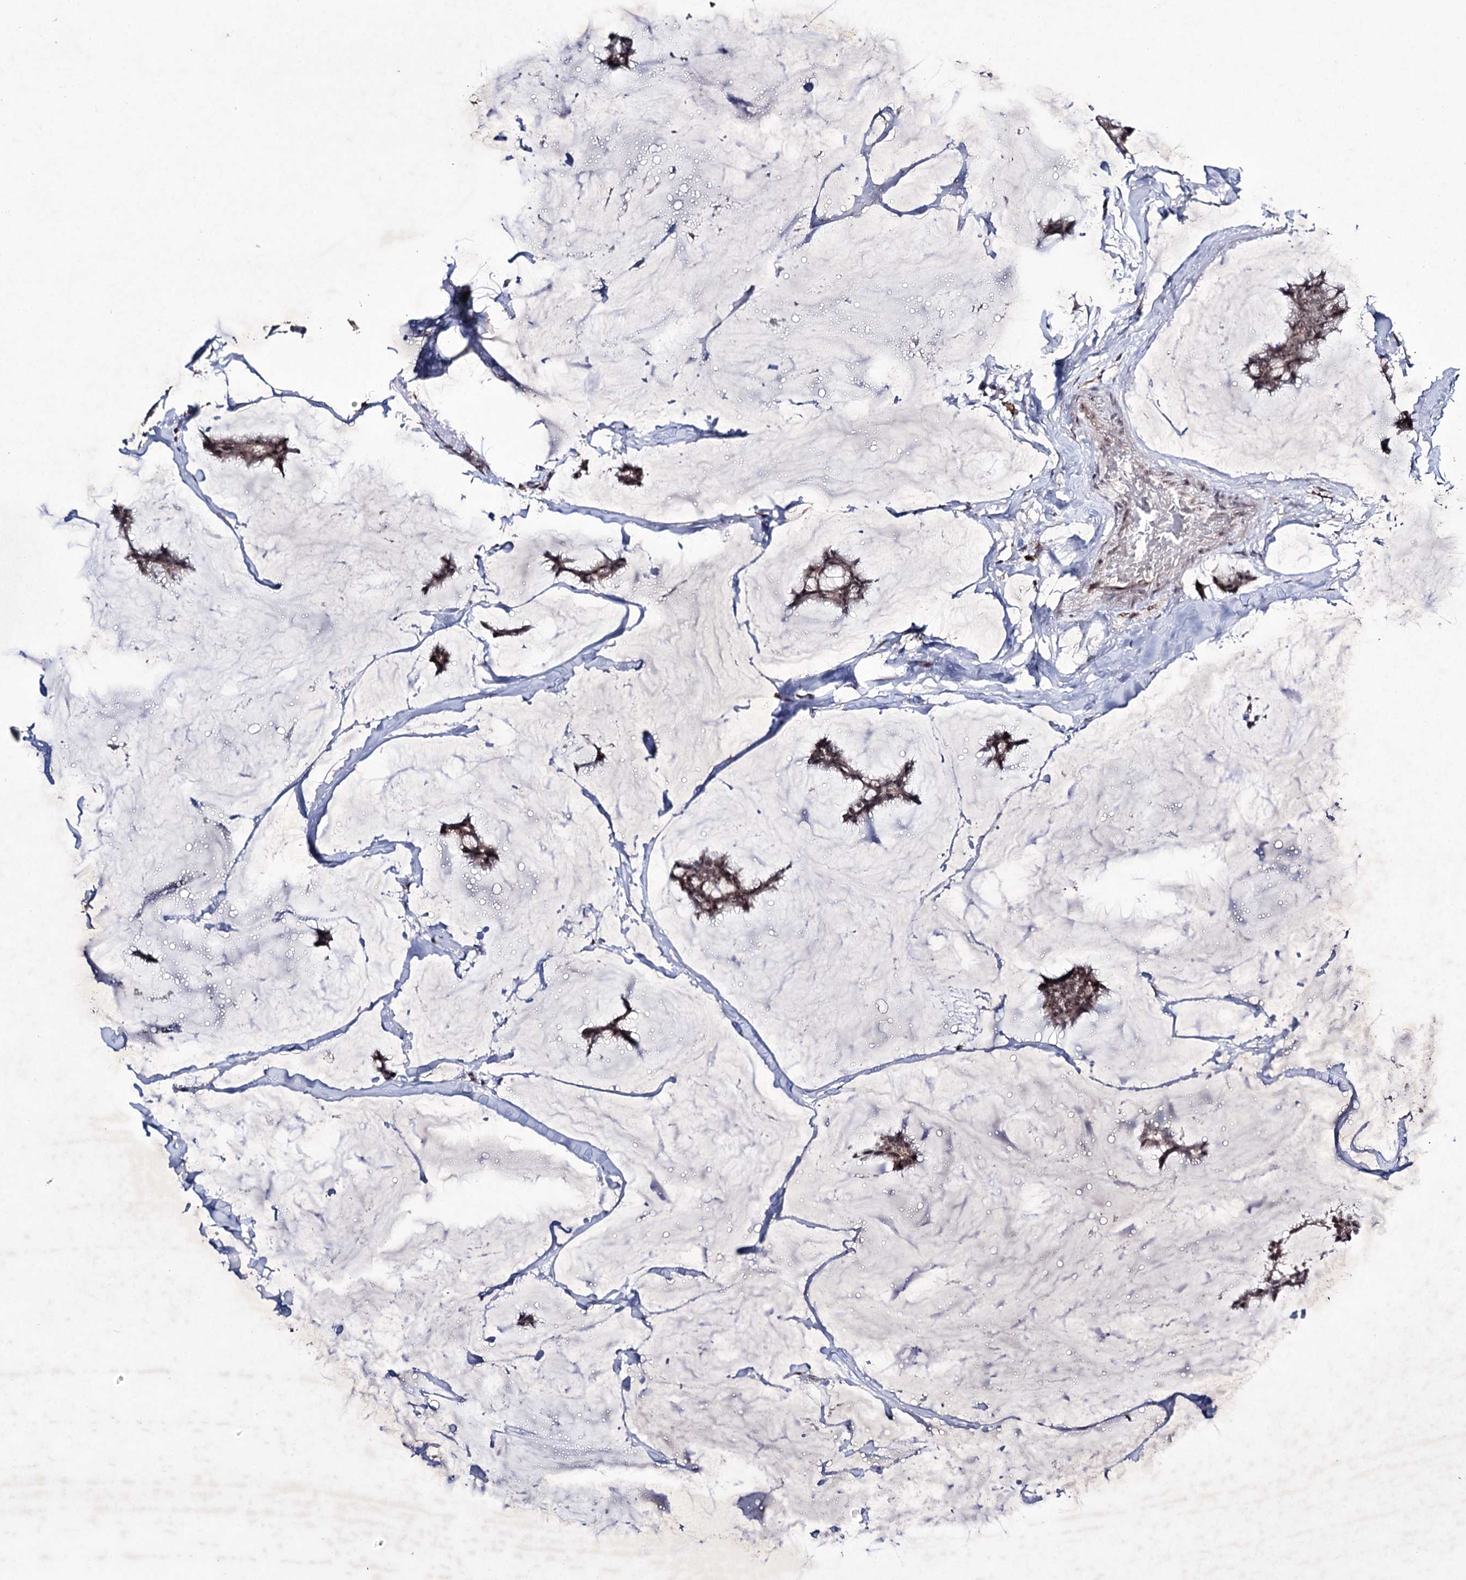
{"staining": {"intensity": "weak", "quantity": ">75%", "location": "nuclear"}, "tissue": "breast cancer", "cell_type": "Tumor cells", "image_type": "cancer", "snomed": [{"axis": "morphology", "description": "Duct carcinoma"}, {"axis": "topography", "description": "Breast"}], "caption": "IHC image of neoplastic tissue: human breast invasive ductal carcinoma stained using immunohistochemistry (IHC) reveals low levels of weak protein expression localized specifically in the nuclear of tumor cells, appearing as a nuclear brown color.", "gene": "VGLL4", "patient": {"sex": "female", "age": 93}}